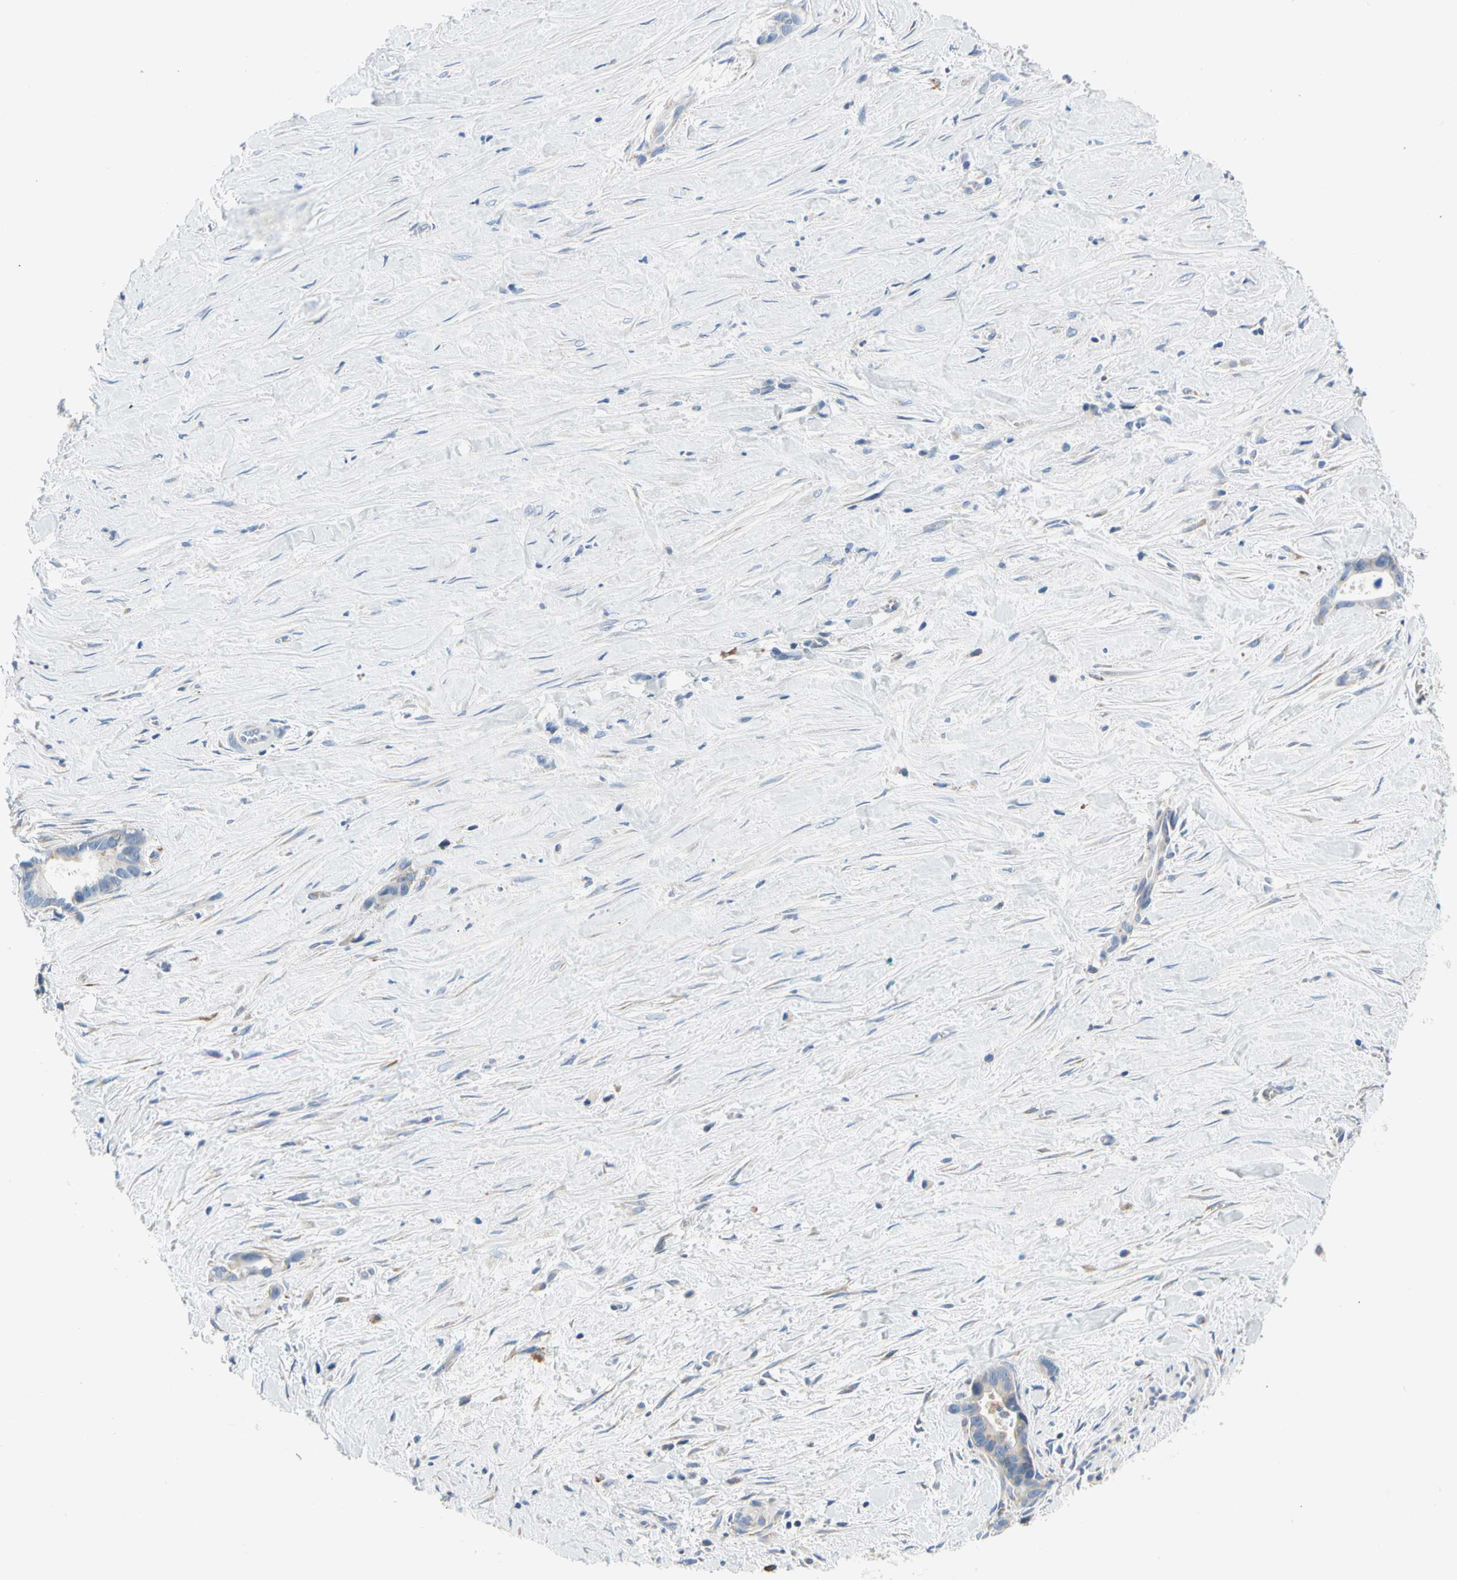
{"staining": {"intensity": "negative", "quantity": "none", "location": "none"}, "tissue": "liver cancer", "cell_type": "Tumor cells", "image_type": "cancer", "snomed": [{"axis": "morphology", "description": "Cholangiocarcinoma"}, {"axis": "topography", "description": "Liver"}], "caption": "The image exhibits no staining of tumor cells in cholangiocarcinoma (liver).", "gene": "STXBP1", "patient": {"sex": "female", "age": 55}}